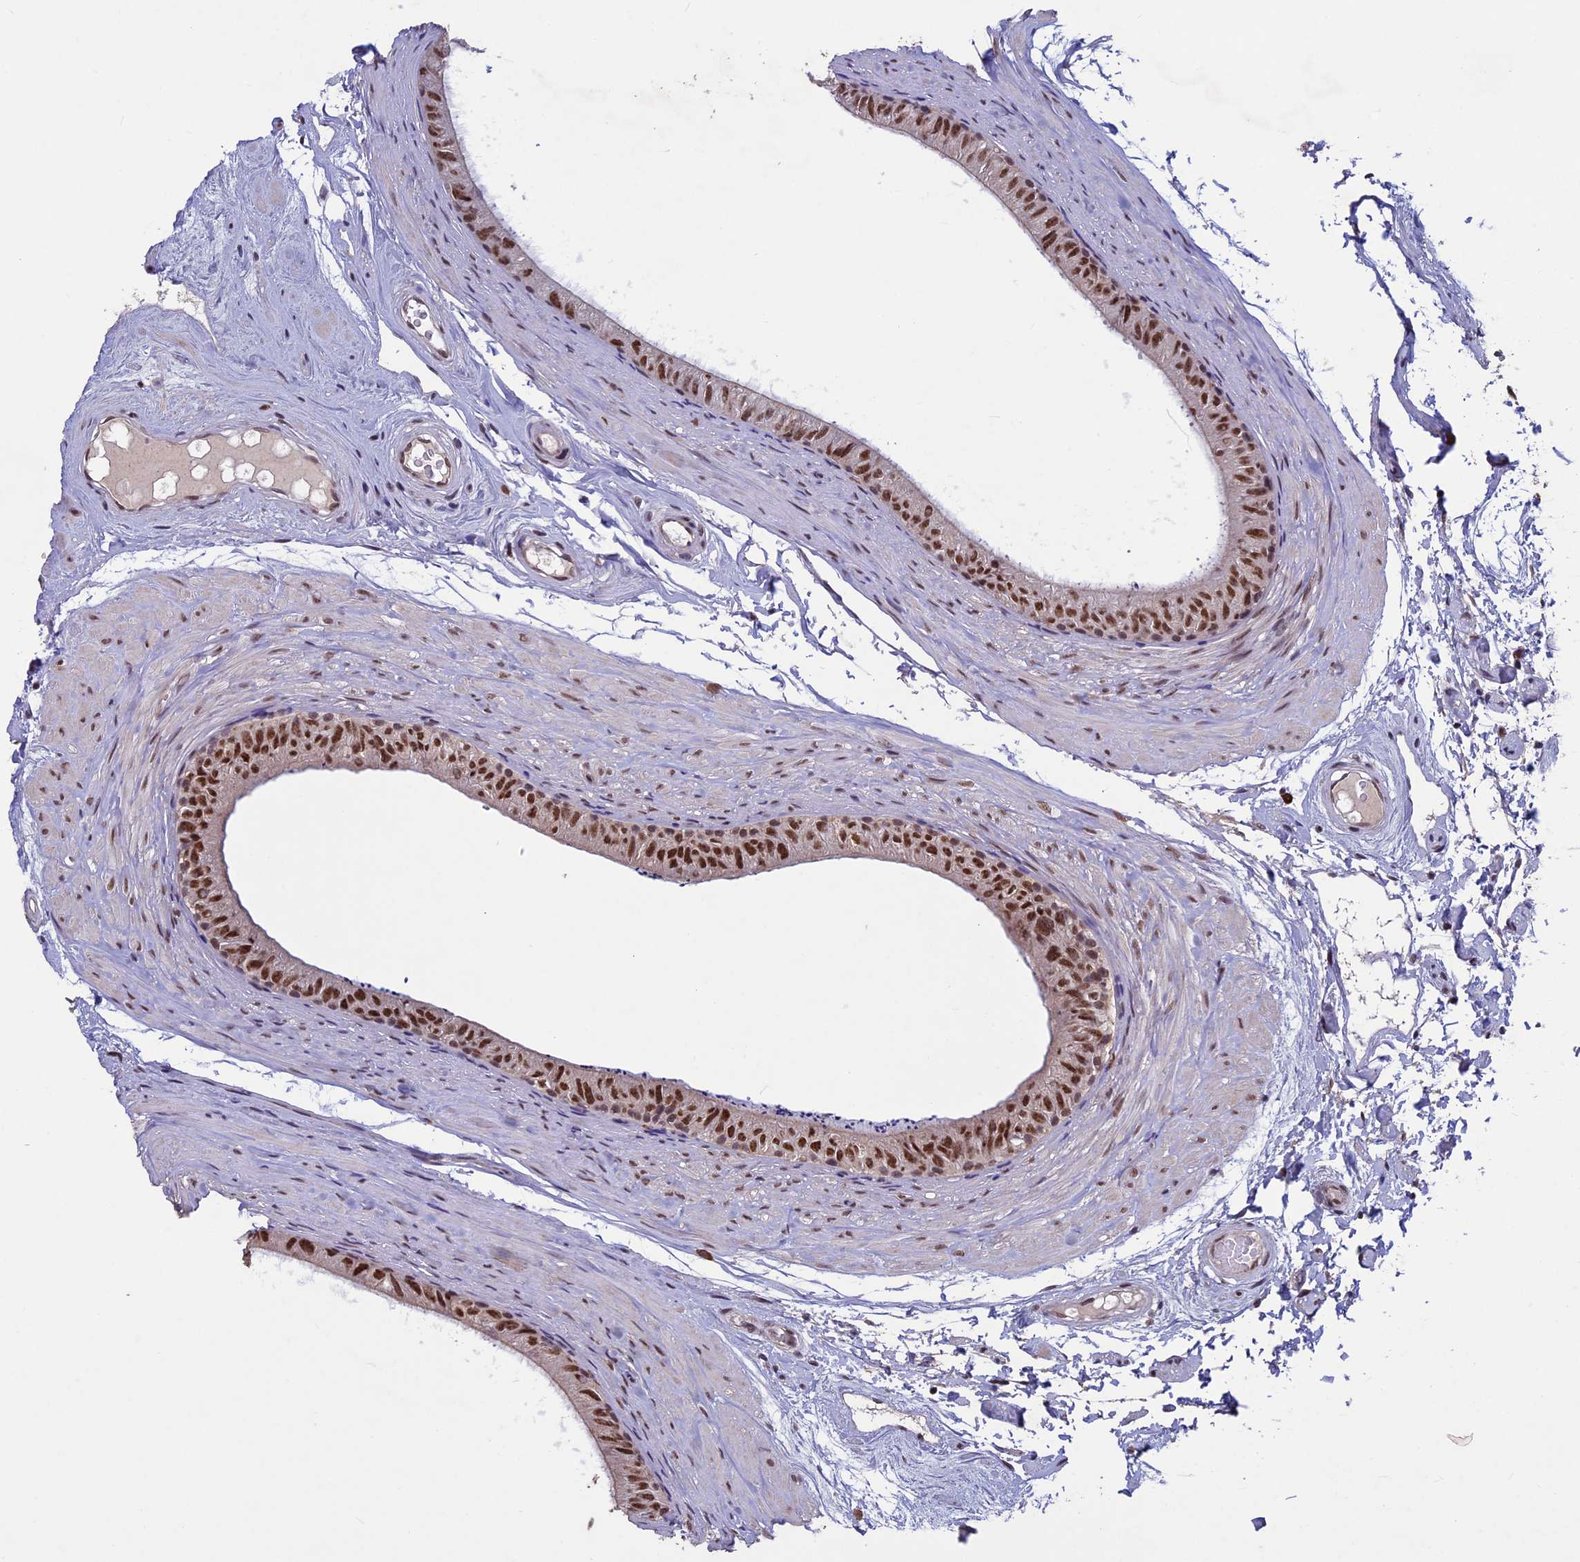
{"staining": {"intensity": "strong", "quantity": ">75%", "location": "nuclear"}, "tissue": "epididymis", "cell_type": "Glandular cells", "image_type": "normal", "snomed": [{"axis": "morphology", "description": "Normal tissue, NOS"}, {"axis": "topography", "description": "Epididymis"}], "caption": "About >75% of glandular cells in normal human epididymis reveal strong nuclear protein positivity as visualized by brown immunohistochemical staining.", "gene": "RNF40", "patient": {"sex": "male", "age": 45}}